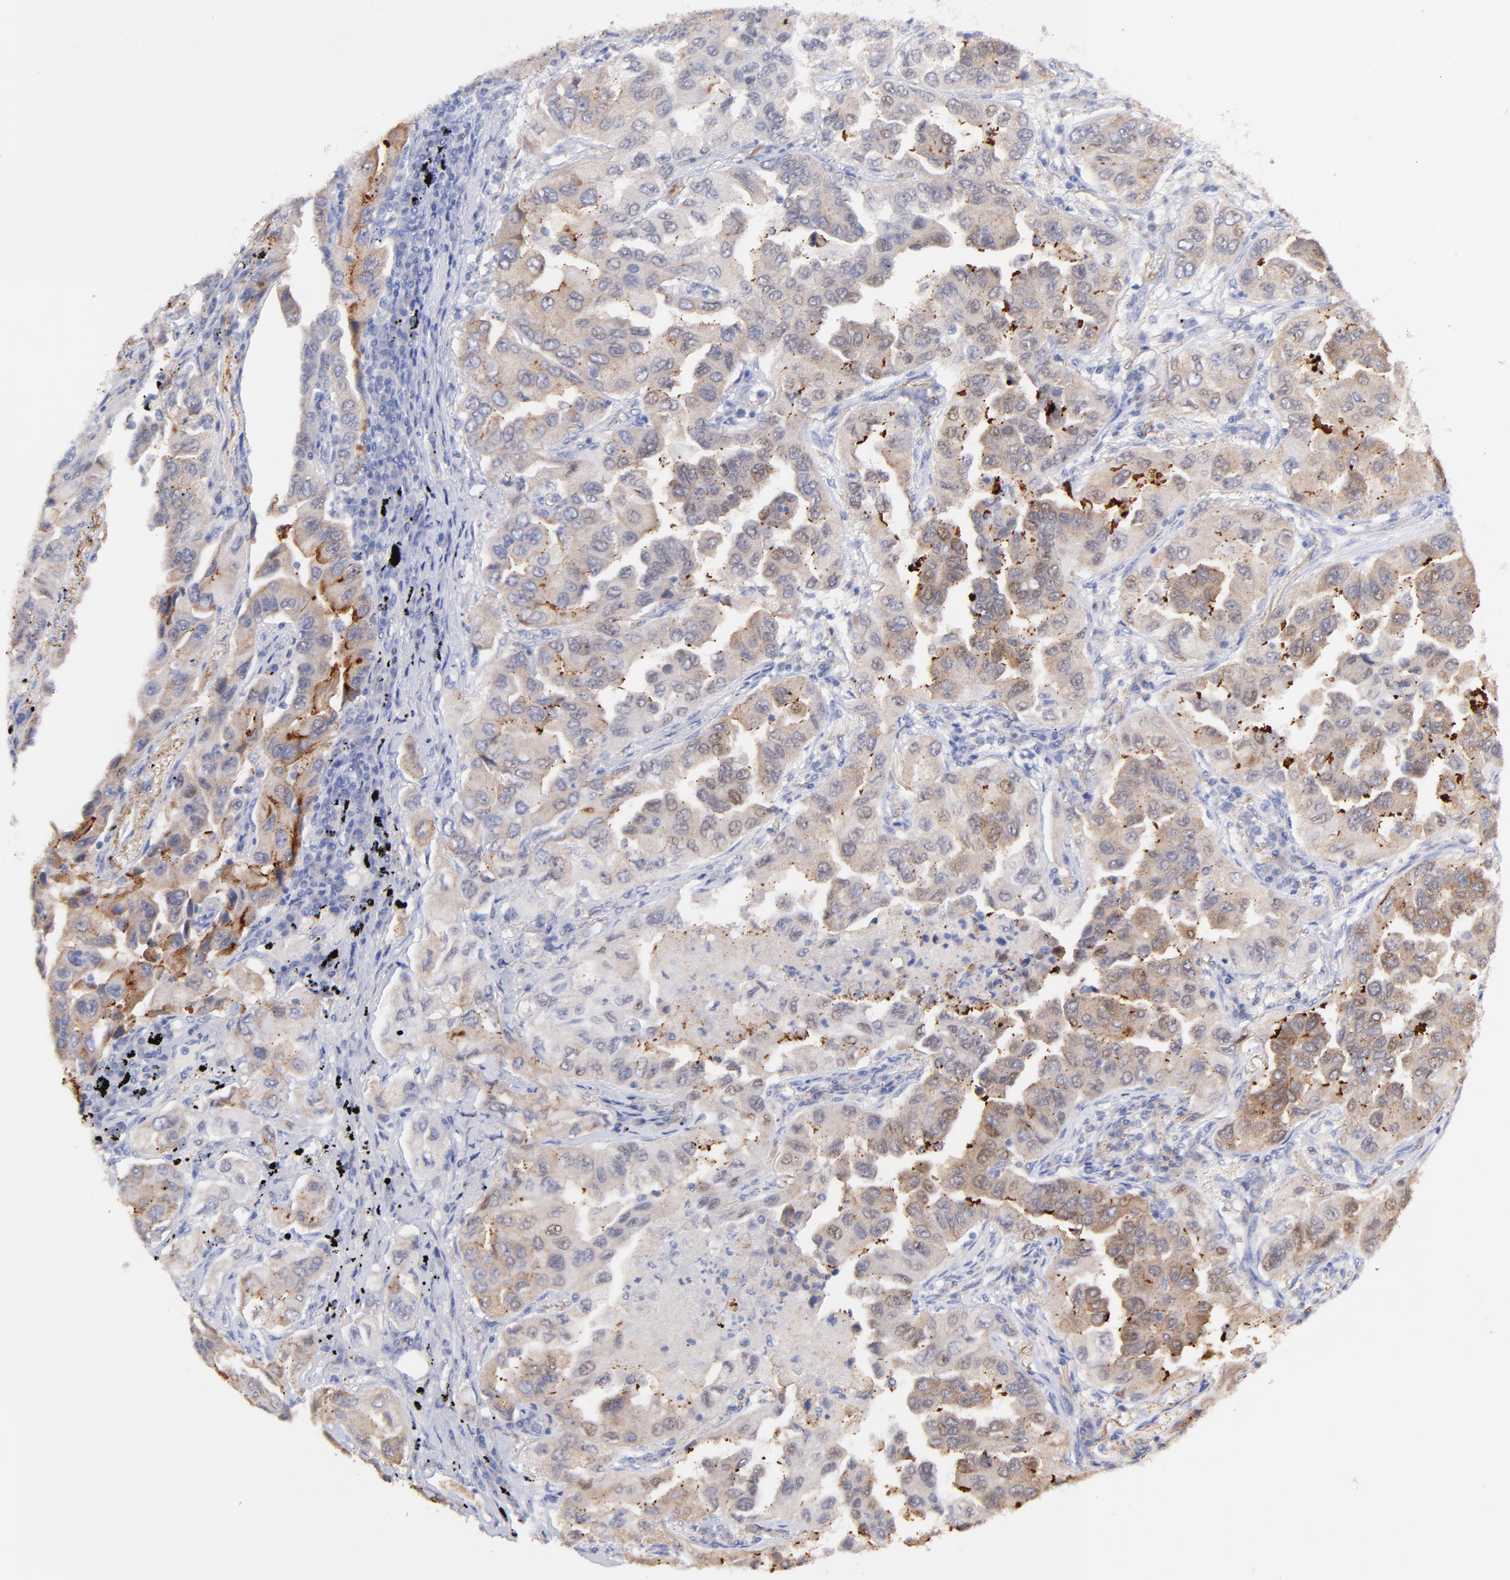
{"staining": {"intensity": "weak", "quantity": ">75%", "location": "cytoplasmic/membranous"}, "tissue": "lung cancer", "cell_type": "Tumor cells", "image_type": "cancer", "snomed": [{"axis": "morphology", "description": "Adenocarcinoma, NOS"}, {"axis": "topography", "description": "Lung"}], "caption": "Tumor cells display low levels of weak cytoplasmic/membranous expression in about >75% of cells in lung cancer.", "gene": "CFAP57", "patient": {"sex": "female", "age": 65}}